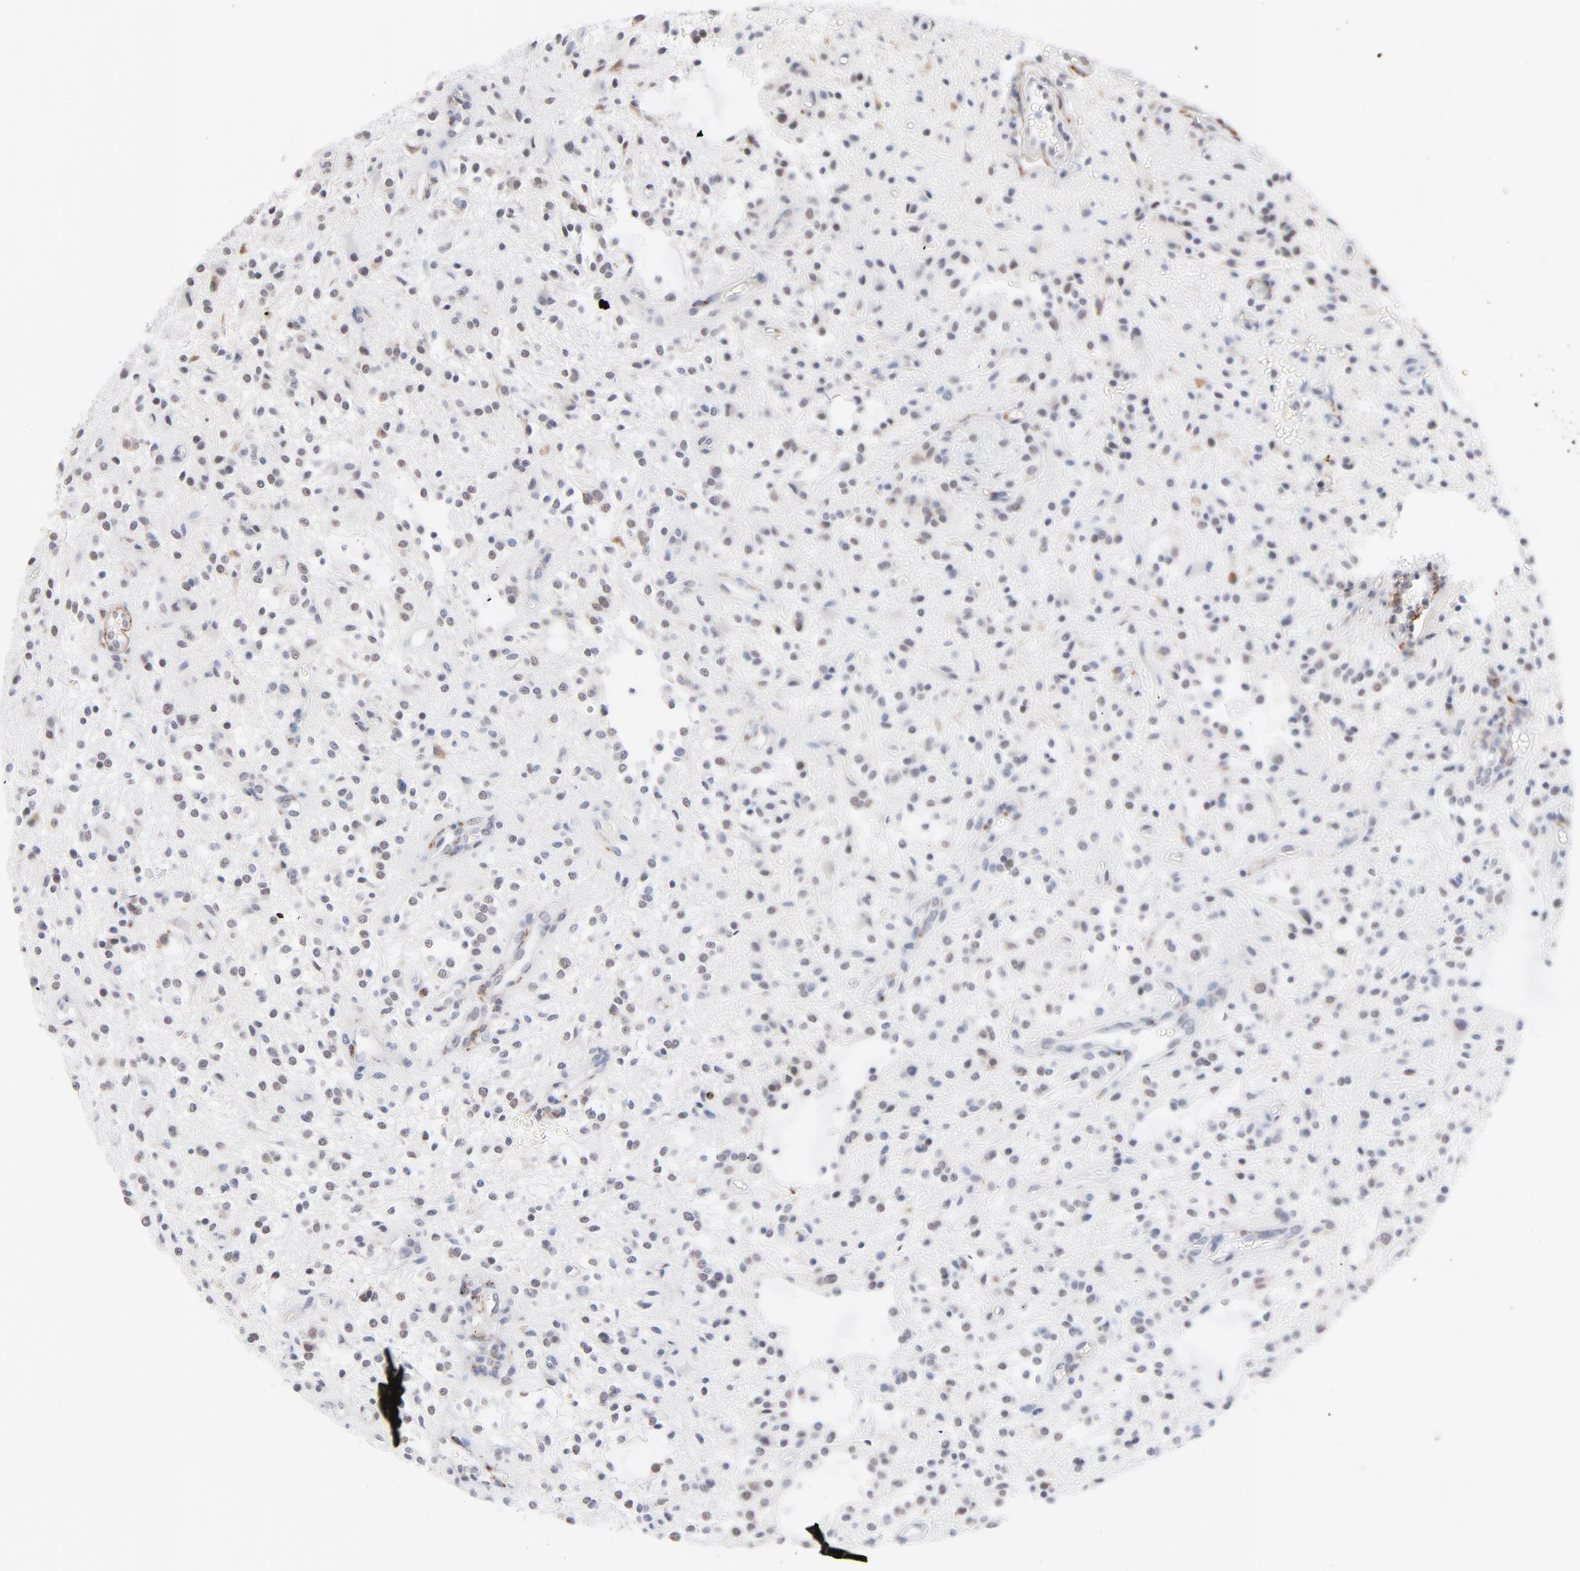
{"staining": {"intensity": "negative", "quantity": "none", "location": "none"}, "tissue": "glioma", "cell_type": "Tumor cells", "image_type": "cancer", "snomed": [{"axis": "morphology", "description": "Glioma, malignant, NOS"}, {"axis": "topography", "description": "Cerebellum"}], "caption": "Tumor cells show no significant protein positivity in glioma.", "gene": "LTBP2", "patient": {"sex": "female", "age": 10}}